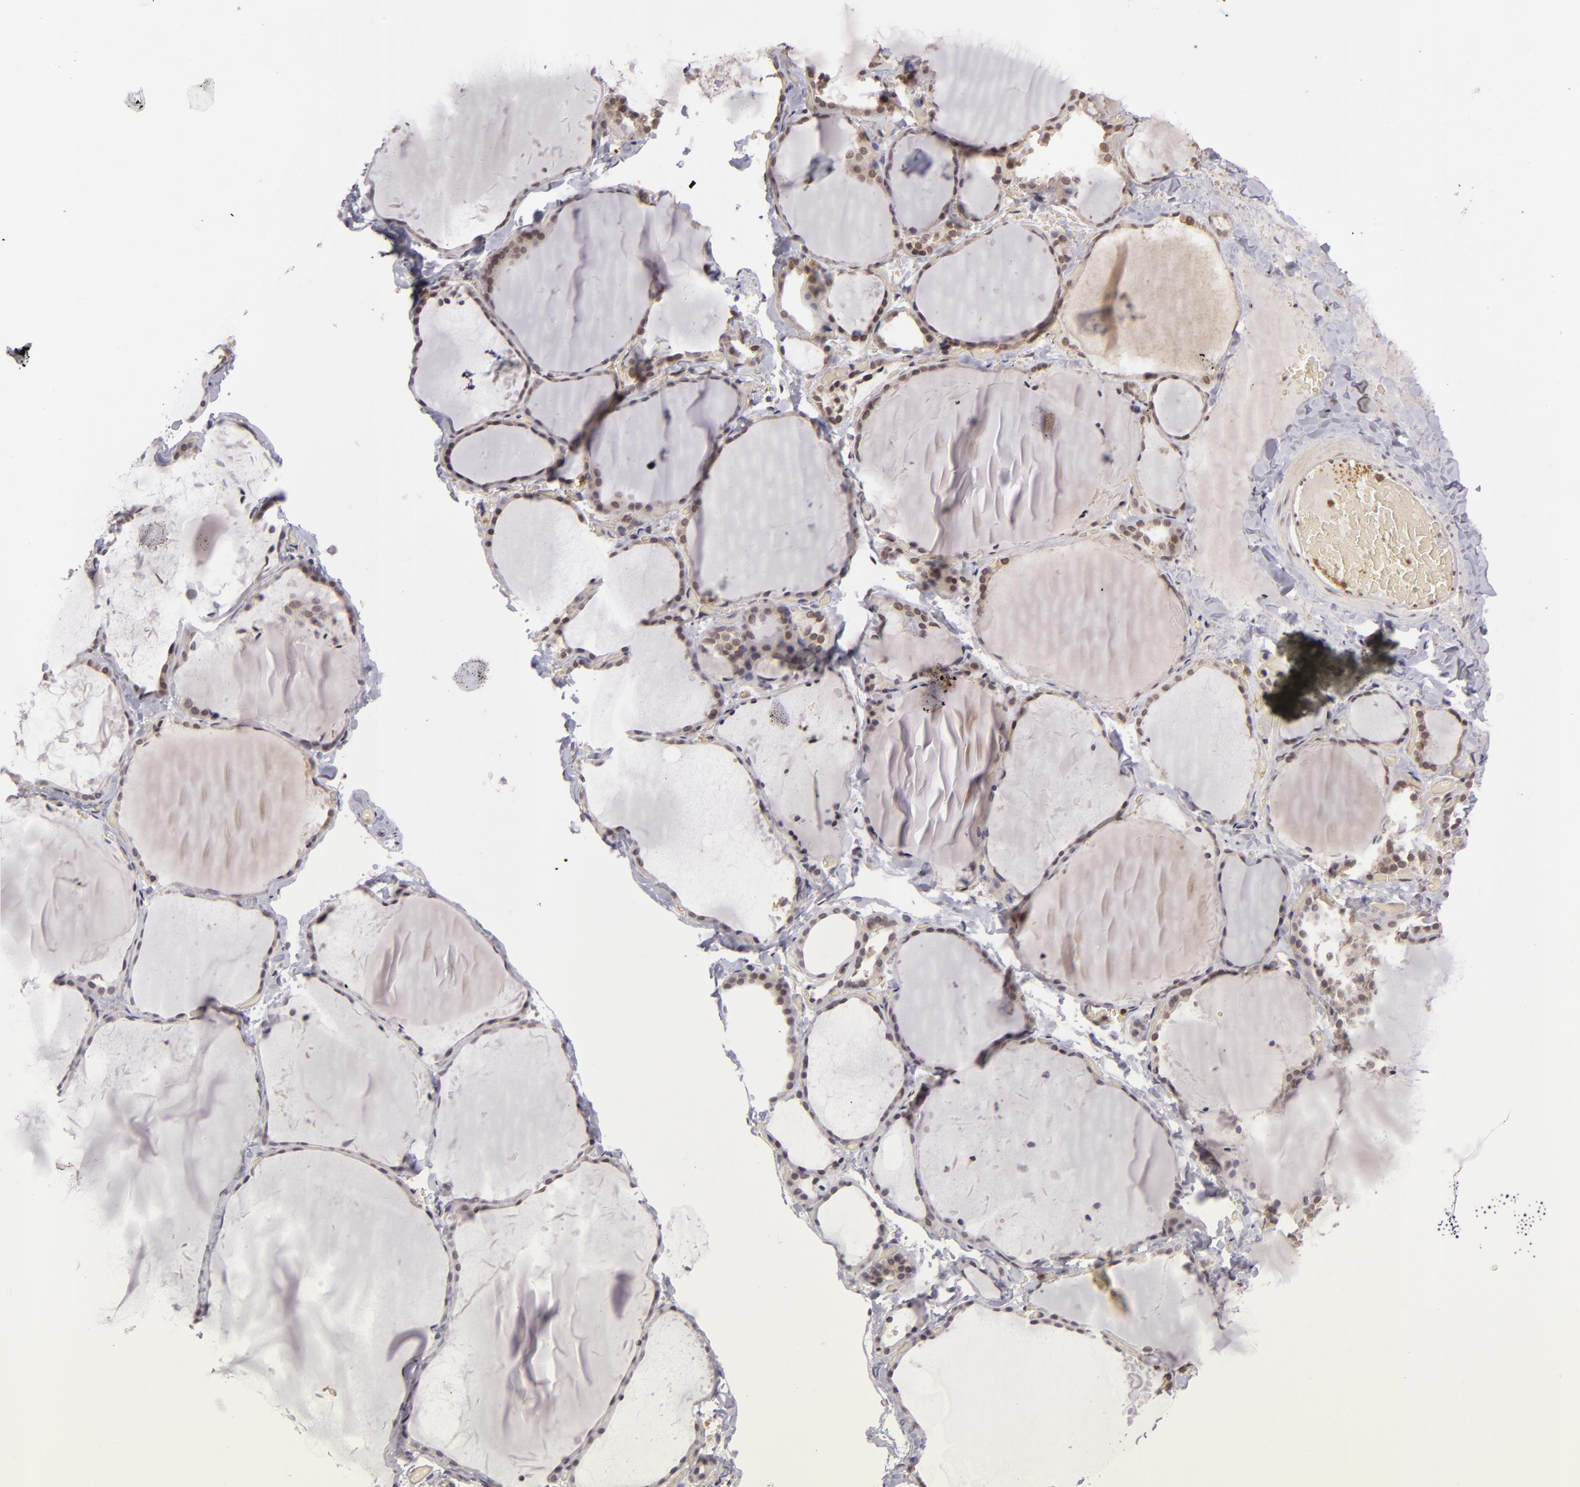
{"staining": {"intensity": "weak", "quantity": ">75%", "location": "cytoplasmic/membranous"}, "tissue": "thyroid gland", "cell_type": "Glandular cells", "image_type": "normal", "snomed": [{"axis": "morphology", "description": "Normal tissue, NOS"}, {"axis": "topography", "description": "Thyroid gland"}], "caption": "Benign thyroid gland displays weak cytoplasmic/membranous staining in about >75% of glandular cells, visualized by immunohistochemistry.", "gene": "ZBTB33", "patient": {"sex": "female", "age": 22}}